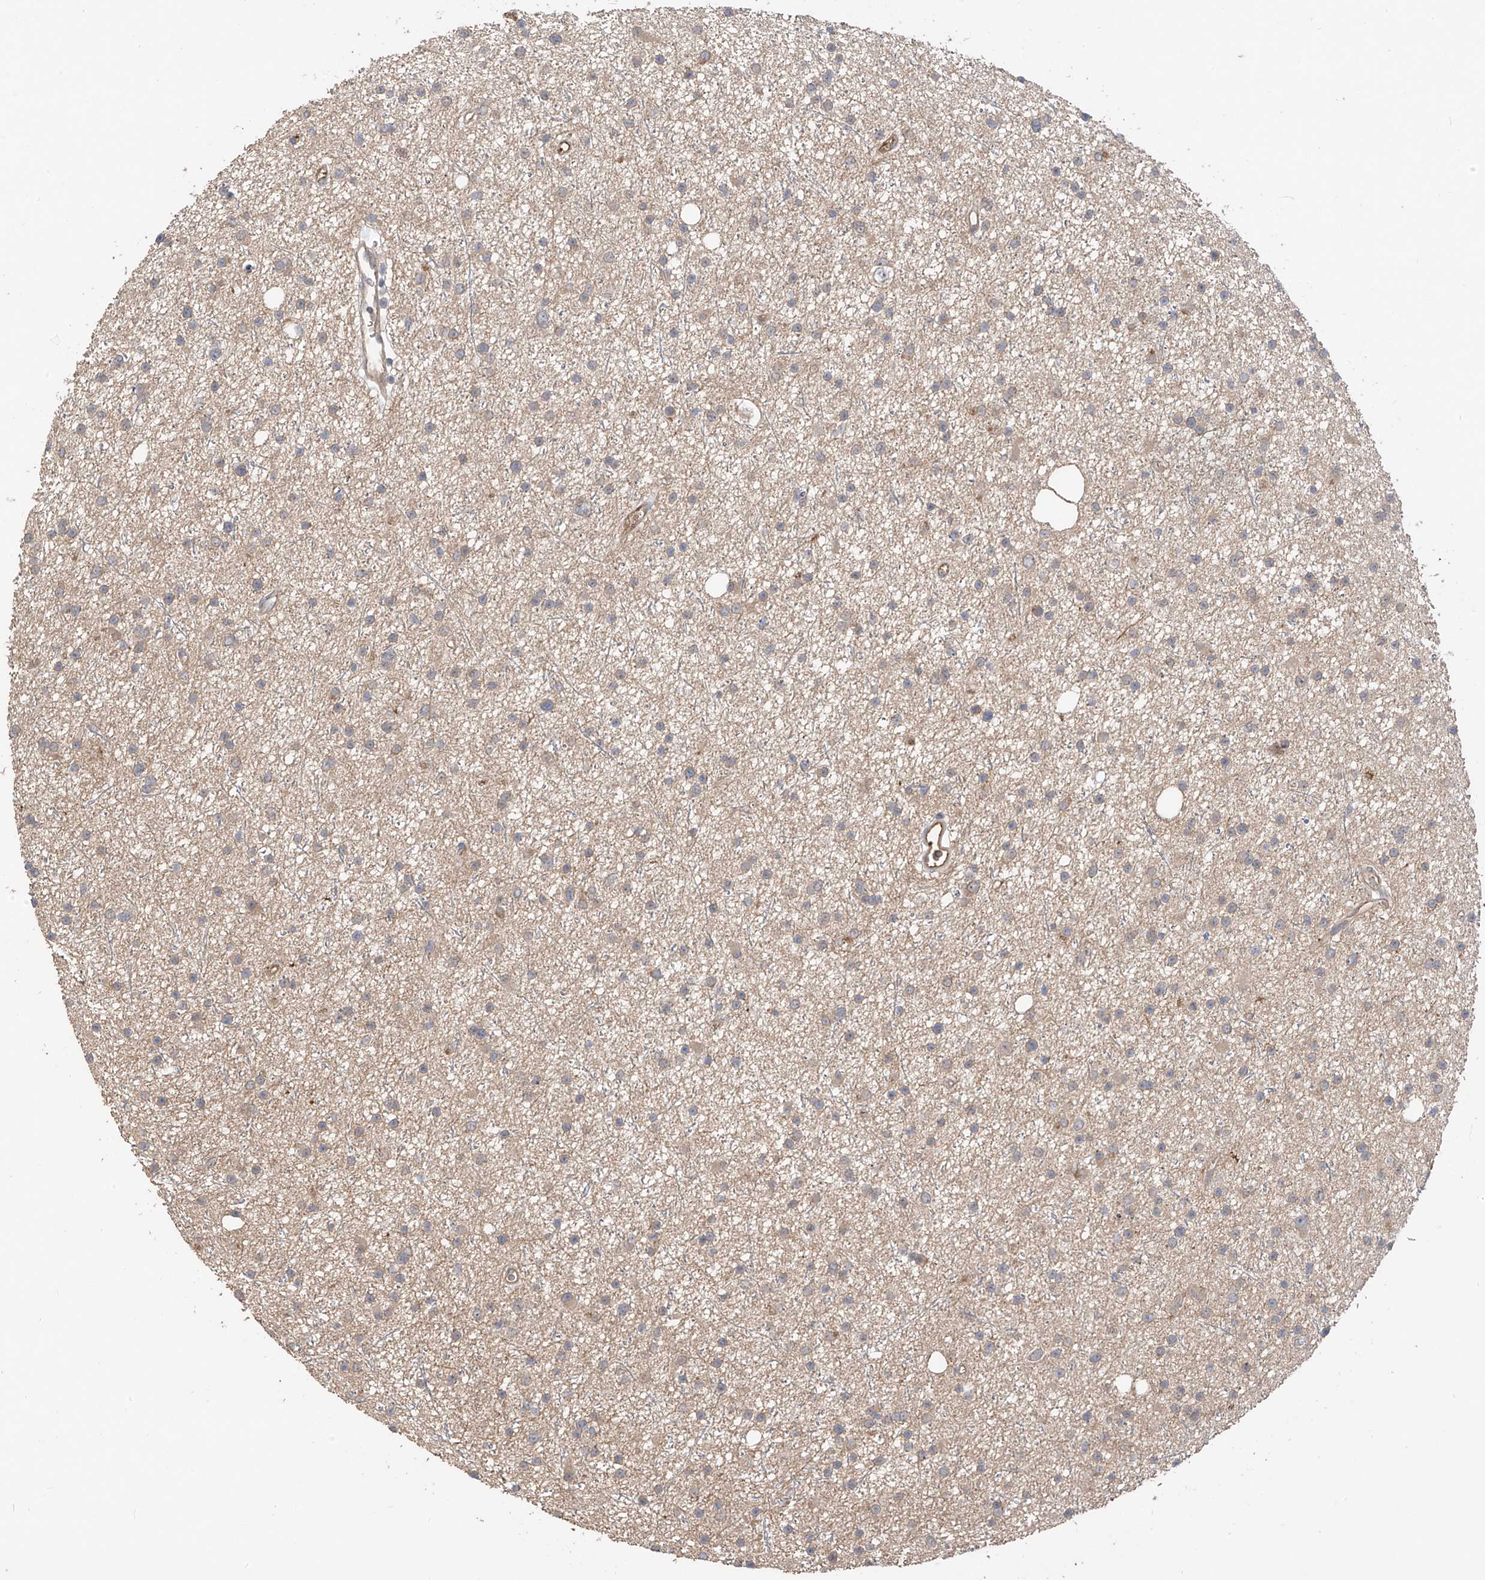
{"staining": {"intensity": "negative", "quantity": "none", "location": "none"}, "tissue": "glioma", "cell_type": "Tumor cells", "image_type": "cancer", "snomed": [{"axis": "morphology", "description": "Glioma, malignant, Low grade"}, {"axis": "topography", "description": "Cerebral cortex"}], "caption": "Low-grade glioma (malignant) was stained to show a protein in brown. There is no significant staining in tumor cells.", "gene": "CACNA2D4", "patient": {"sex": "female", "age": 39}}